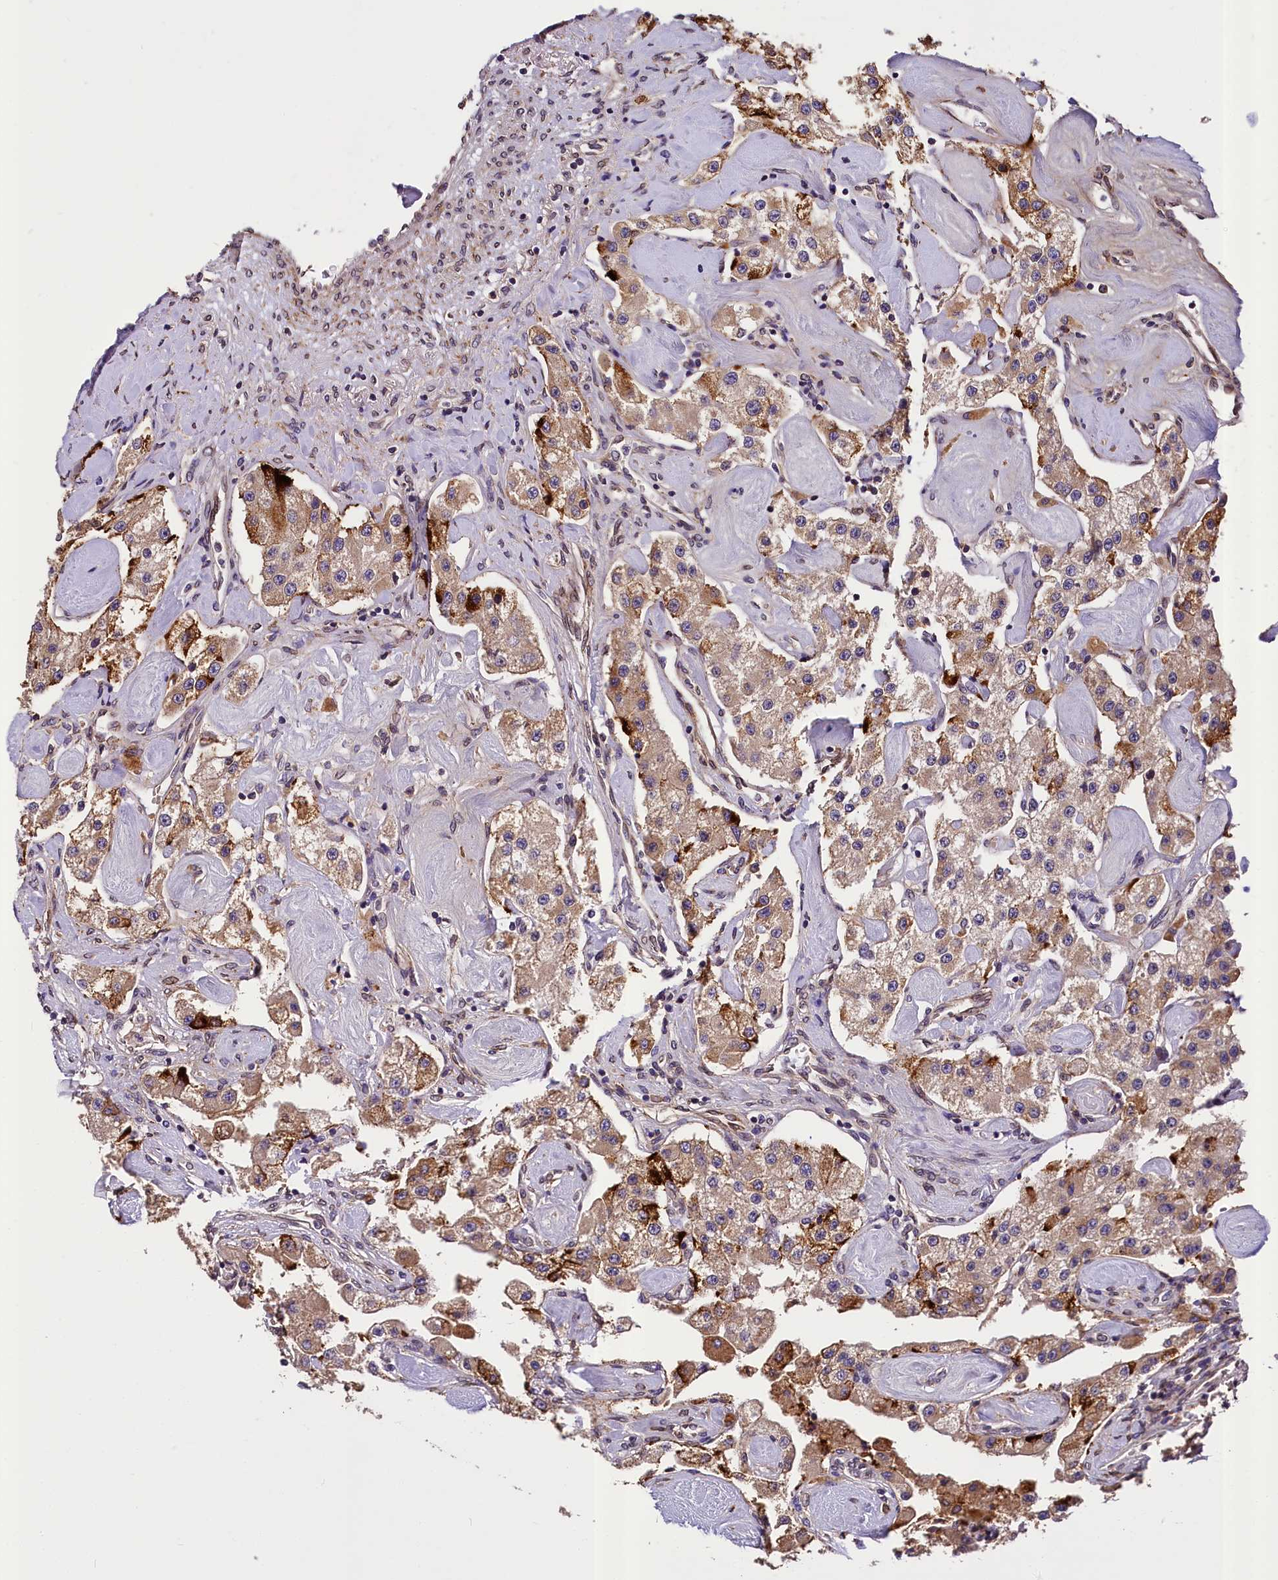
{"staining": {"intensity": "moderate", "quantity": ">75%", "location": "cytoplasmic/membranous"}, "tissue": "carcinoid", "cell_type": "Tumor cells", "image_type": "cancer", "snomed": [{"axis": "morphology", "description": "Carcinoid, malignant, NOS"}, {"axis": "topography", "description": "Pancreas"}], "caption": "Protein expression analysis of human malignant carcinoid reveals moderate cytoplasmic/membranous positivity in about >75% of tumor cells.", "gene": "SUPV3L1", "patient": {"sex": "male", "age": 41}}